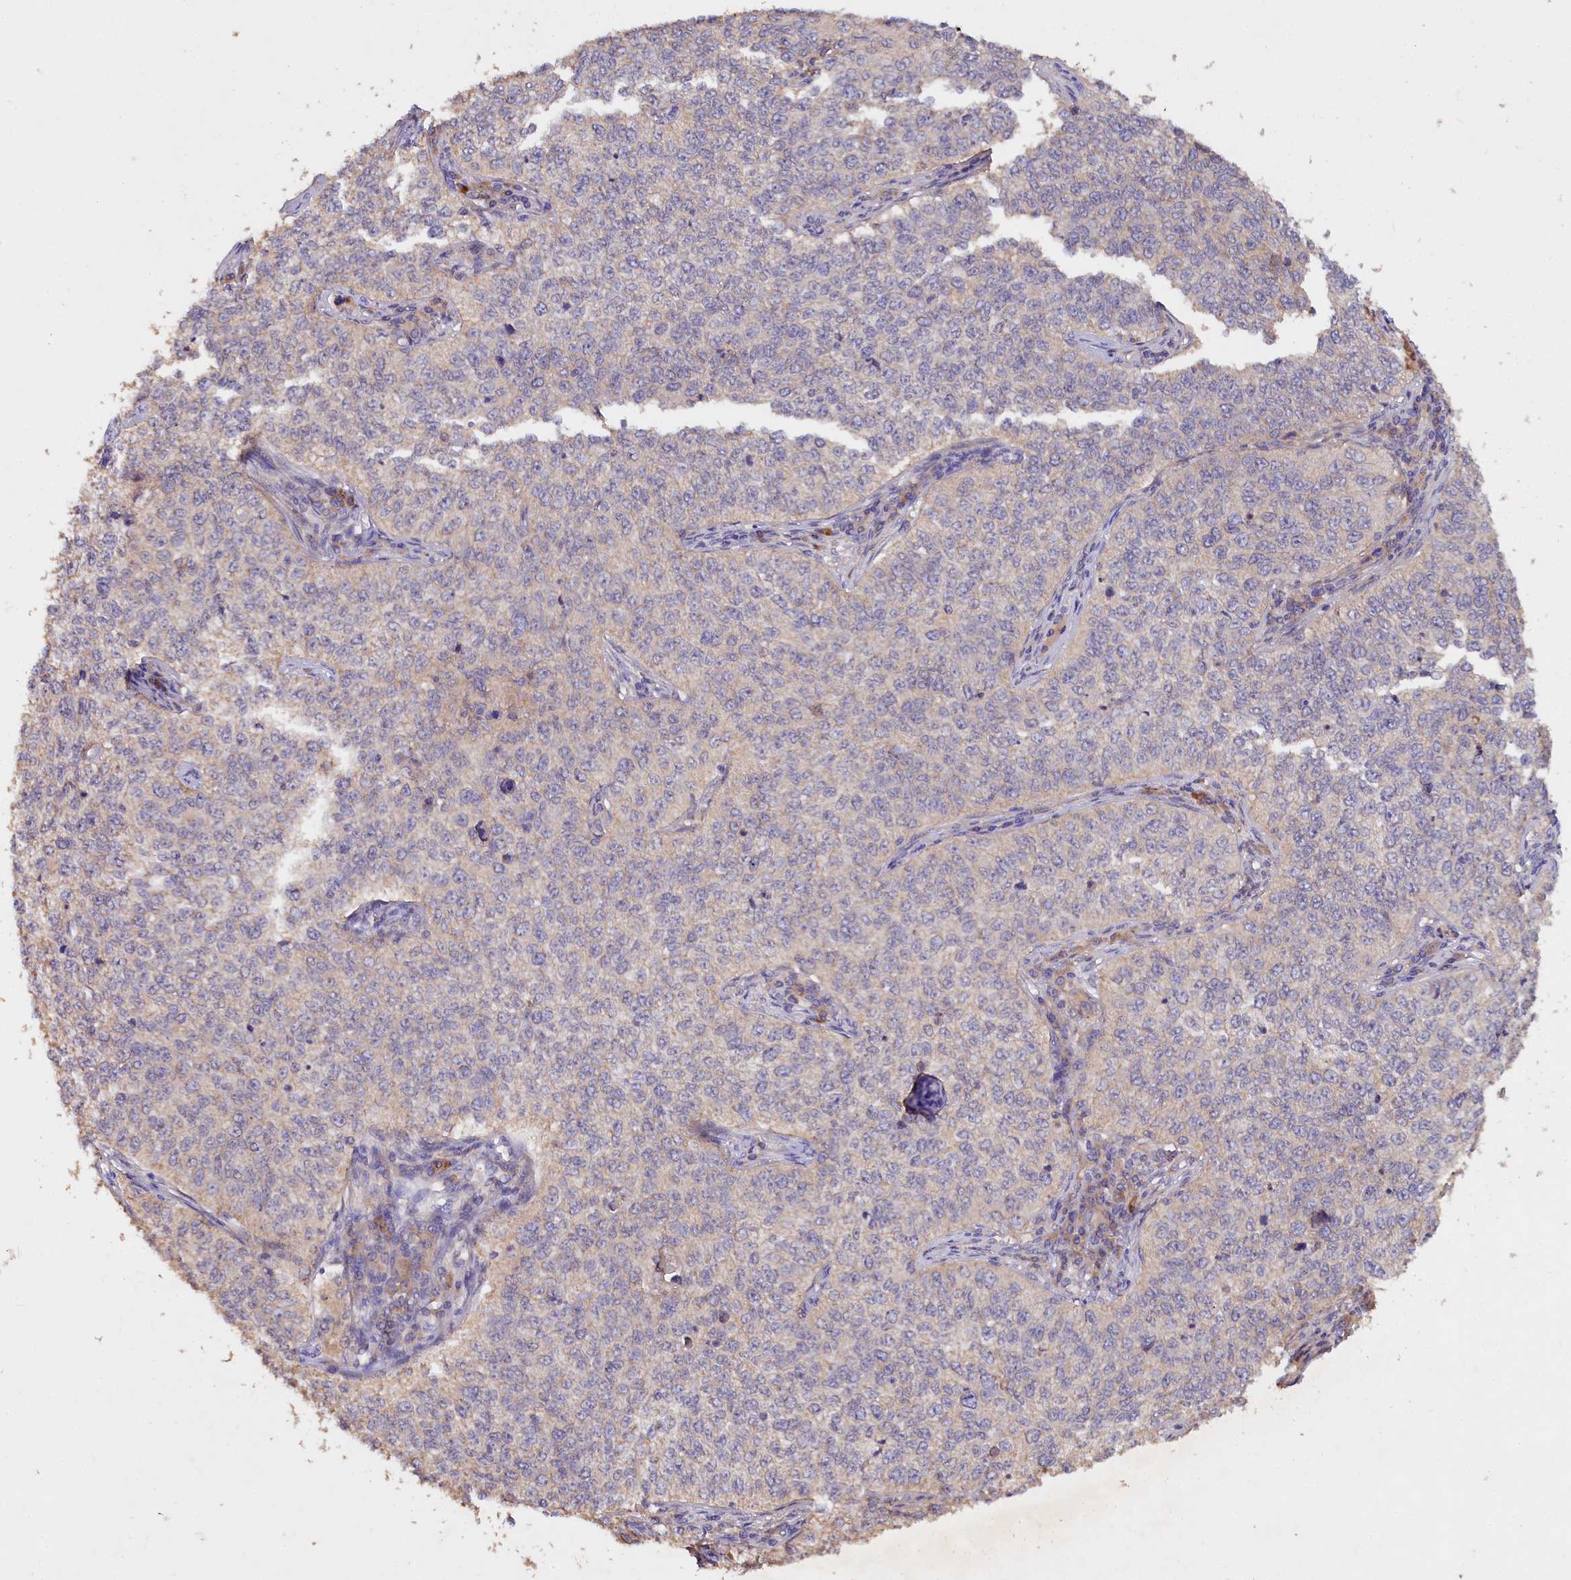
{"staining": {"intensity": "negative", "quantity": "none", "location": "none"}, "tissue": "cervical cancer", "cell_type": "Tumor cells", "image_type": "cancer", "snomed": [{"axis": "morphology", "description": "Squamous cell carcinoma, NOS"}, {"axis": "topography", "description": "Cervix"}], "caption": "Tumor cells are negative for brown protein staining in squamous cell carcinoma (cervical).", "gene": "ETFBKMT", "patient": {"sex": "female", "age": 35}}